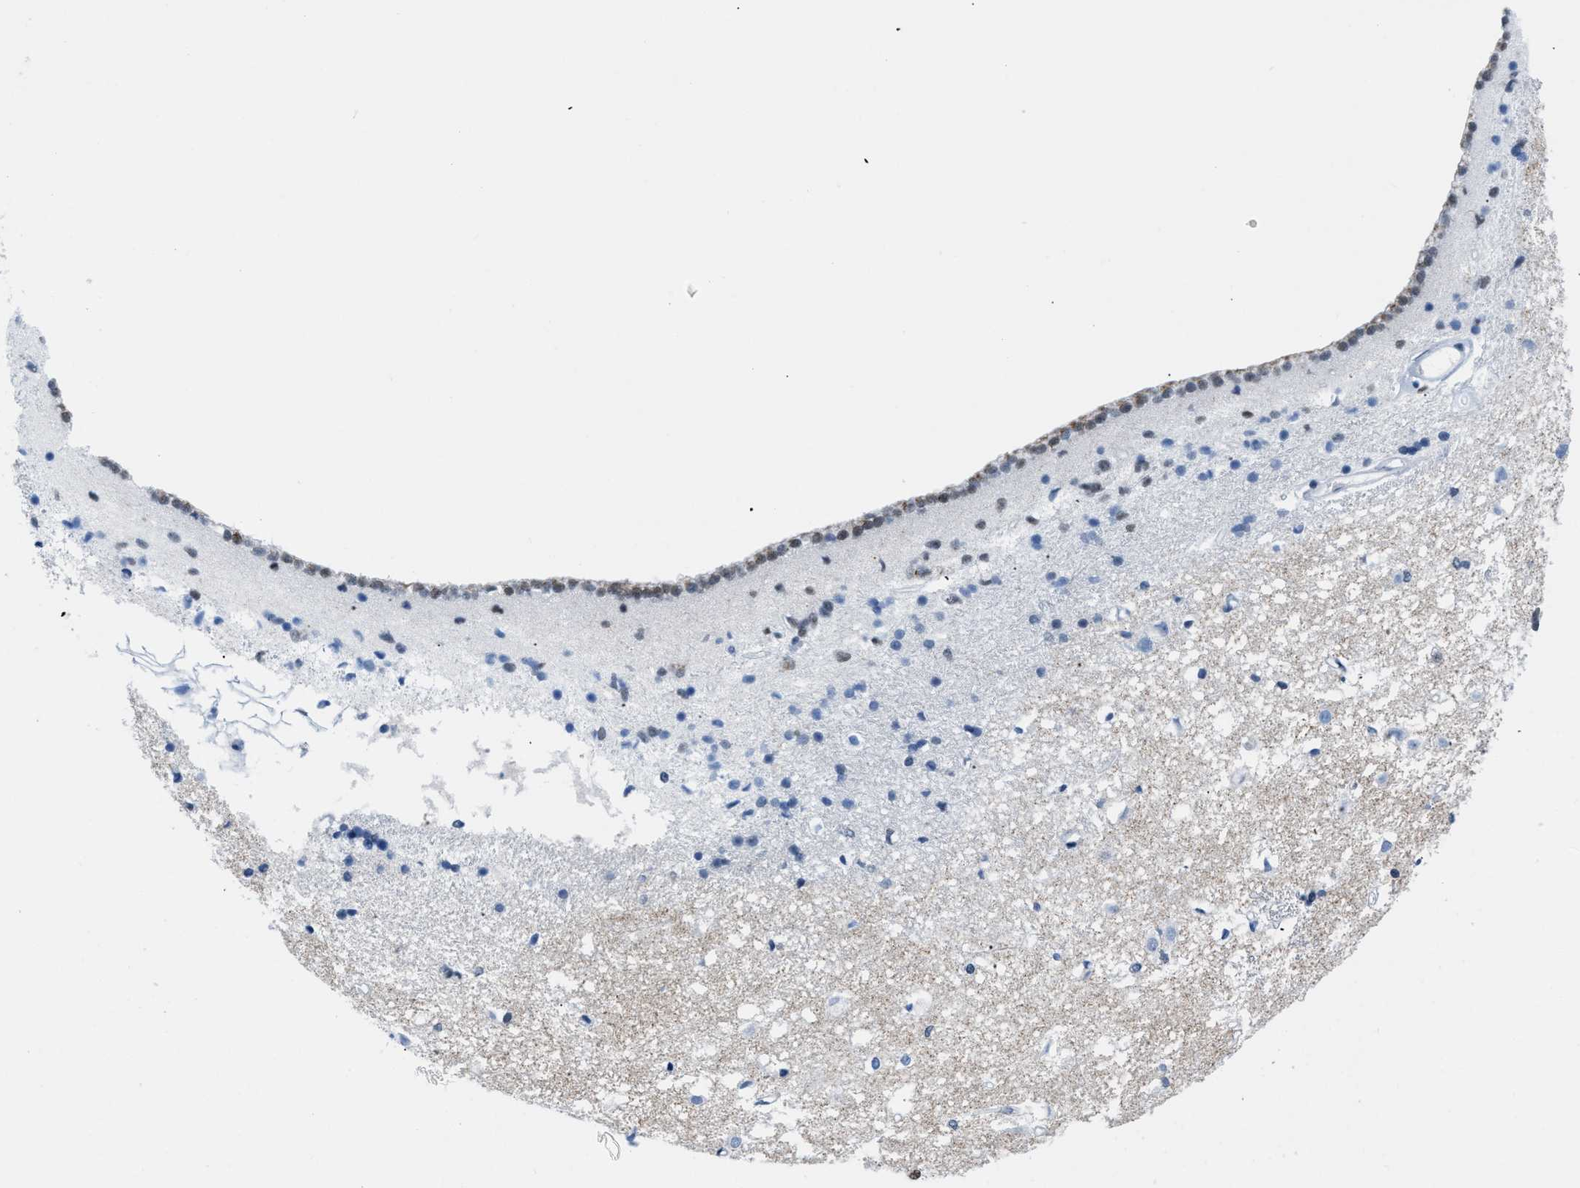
{"staining": {"intensity": "moderate", "quantity": "<25%", "location": "nuclear"}, "tissue": "caudate", "cell_type": "Glial cells", "image_type": "normal", "snomed": [{"axis": "morphology", "description": "Normal tissue, NOS"}, {"axis": "topography", "description": "Lateral ventricle wall"}], "caption": "High-magnification brightfield microscopy of unremarkable caudate stained with DAB (3,3'-diaminobenzidine) (brown) and counterstained with hematoxylin (blue). glial cells exhibit moderate nuclear expression is present in approximately<25% of cells.", "gene": "CTBP1", "patient": {"sex": "male", "age": 45}}